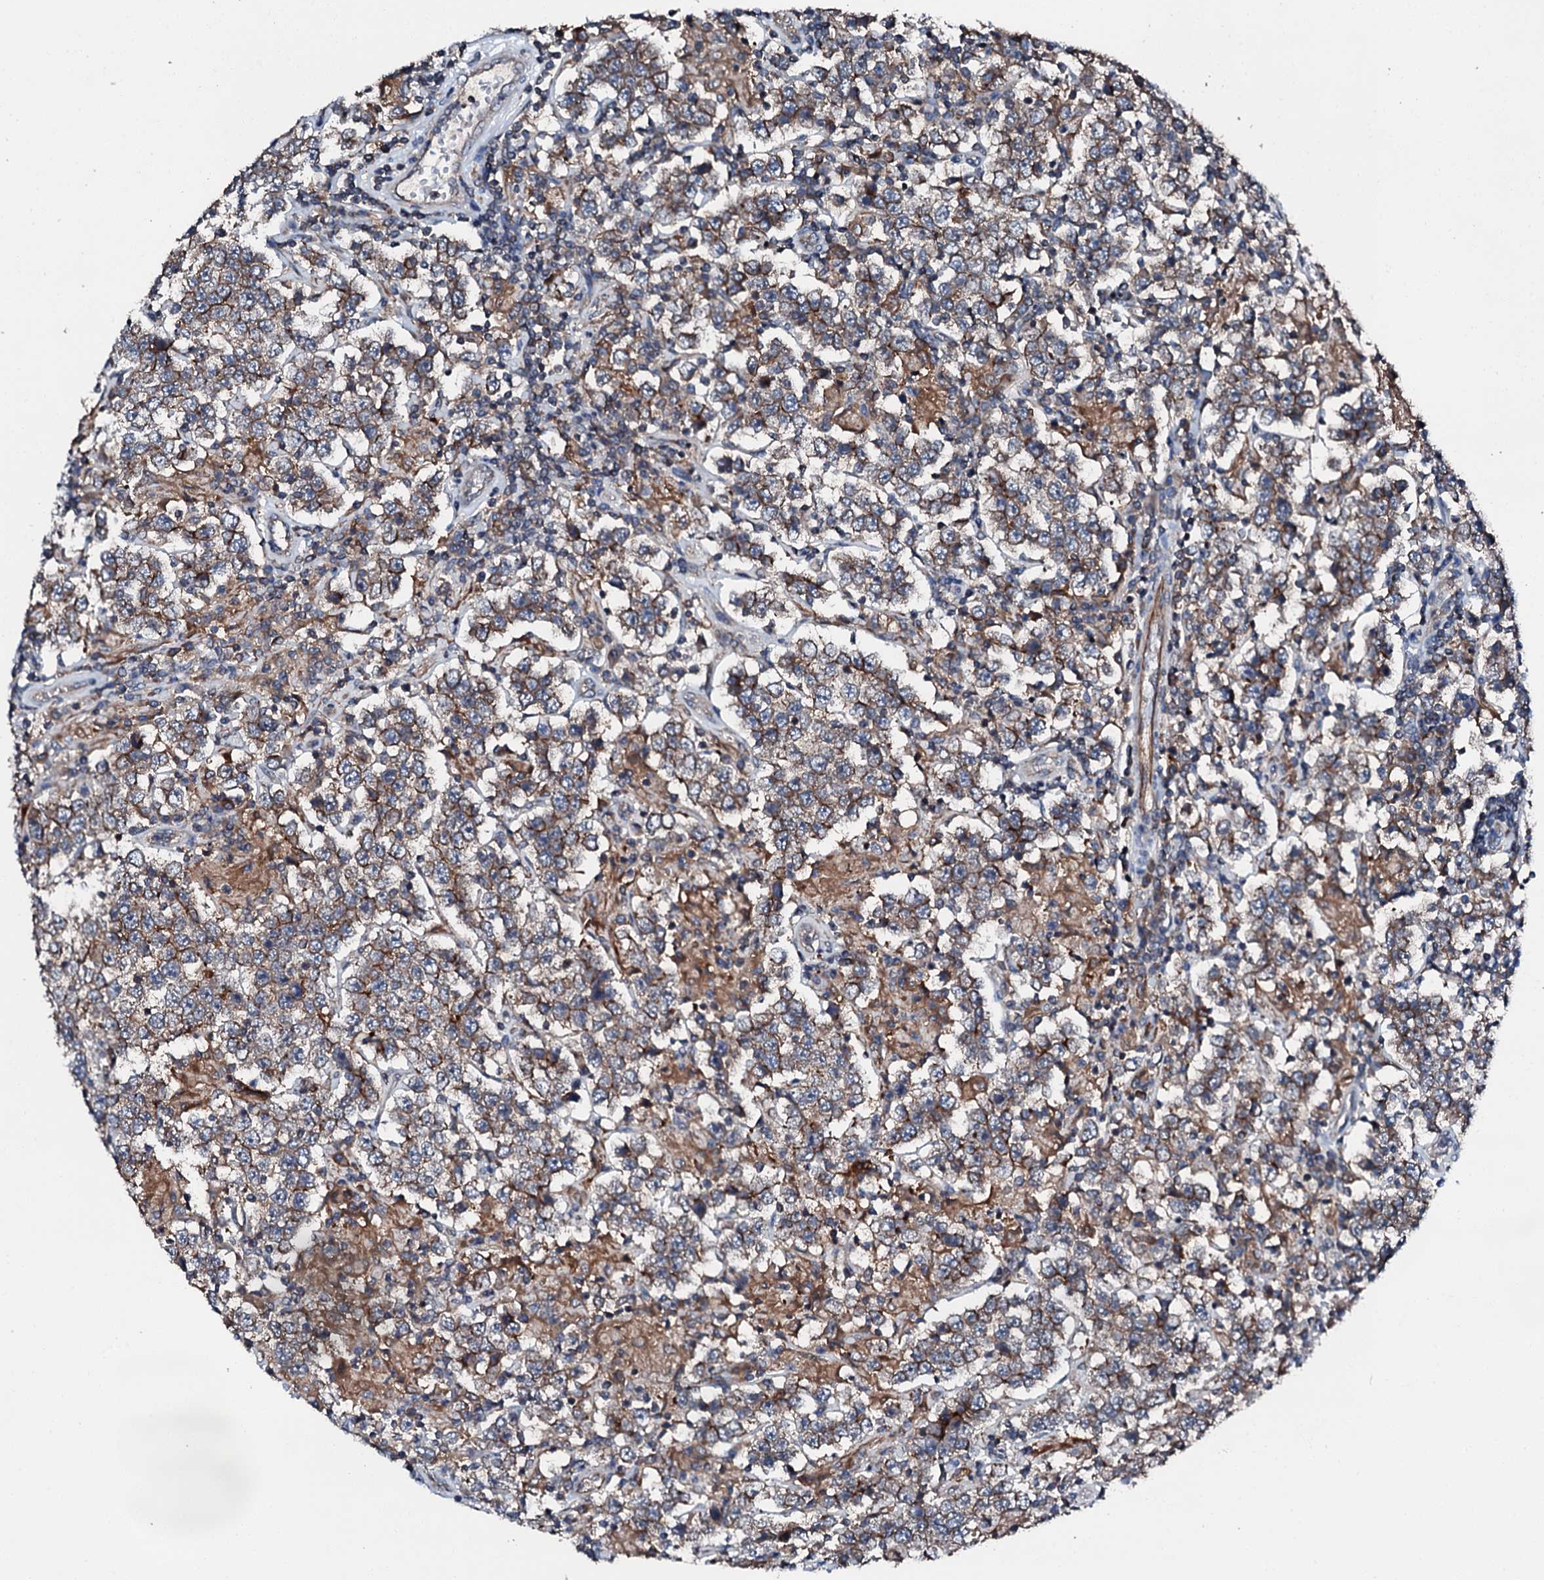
{"staining": {"intensity": "moderate", "quantity": ">75%", "location": "cytoplasmic/membranous"}, "tissue": "testis cancer", "cell_type": "Tumor cells", "image_type": "cancer", "snomed": [{"axis": "morphology", "description": "Normal tissue, NOS"}, {"axis": "morphology", "description": "Urothelial carcinoma, High grade"}, {"axis": "morphology", "description": "Seminoma, NOS"}, {"axis": "morphology", "description": "Carcinoma, Embryonal, NOS"}, {"axis": "topography", "description": "Urinary bladder"}, {"axis": "topography", "description": "Testis"}], "caption": "About >75% of tumor cells in human testis cancer (seminoma) show moderate cytoplasmic/membranous protein staining as visualized by brown immunohistochemical staining.", "gene": "FGD4", "patient": {"sex": "male", "age": 41}}